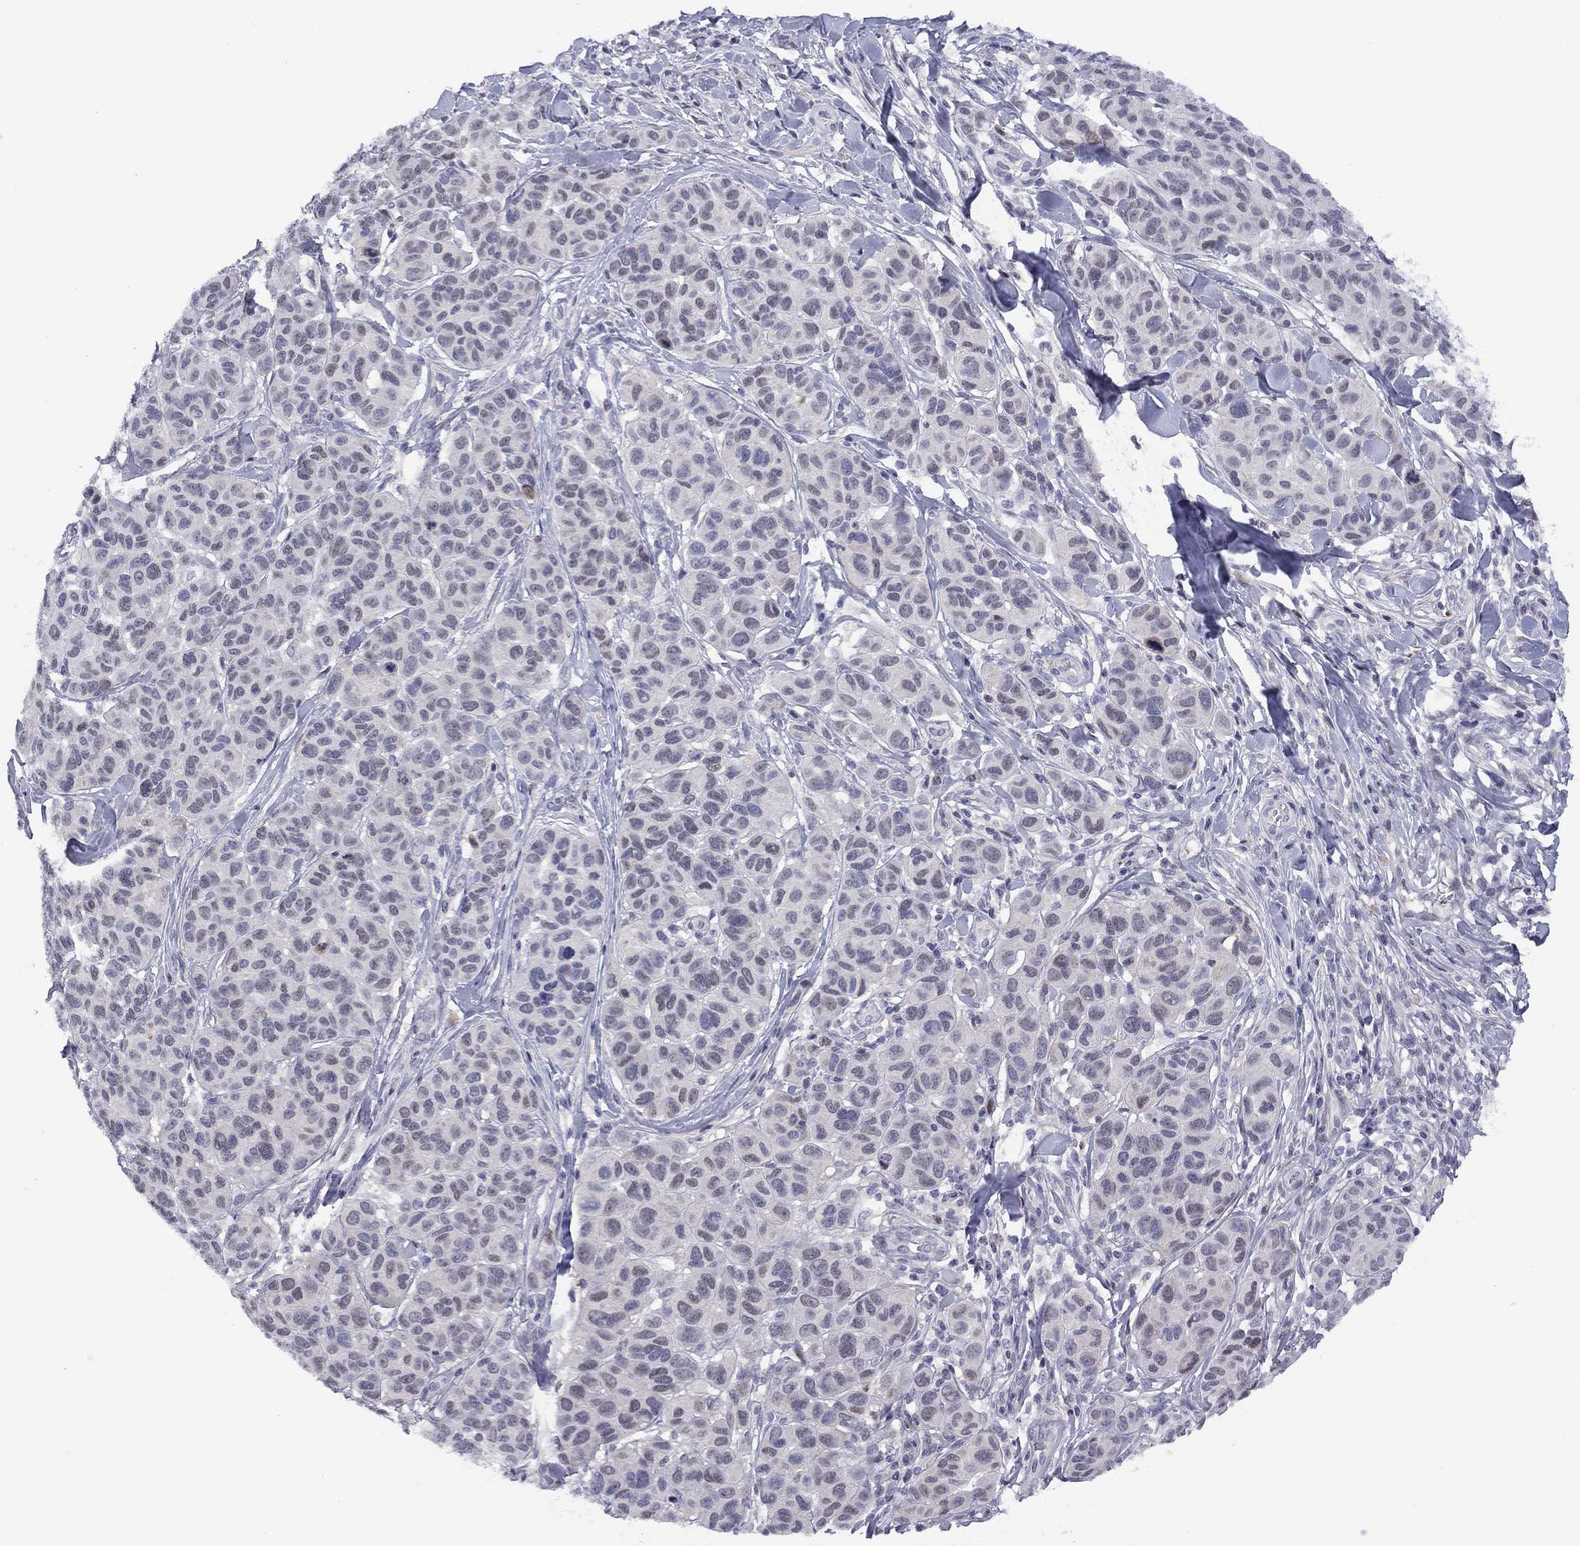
{"staining": {"intensity": "negative", "quantity": "none", "location": "none"}, "tissue": "melanoma", "cell_type": "Tumor cells", "image_type": "cancer", "snomed": [{"axis": "morphology", "description": "Malignant melanoma, NOS"}, {"axis": "topography", "description": "Skin"}], "caption": "Malignant melanoma was stained to show a protein in brown. There is no significant positivity in tumor cells.", "gene": "SLC4A4", "patient": {"sex": "male", "age": 79}}